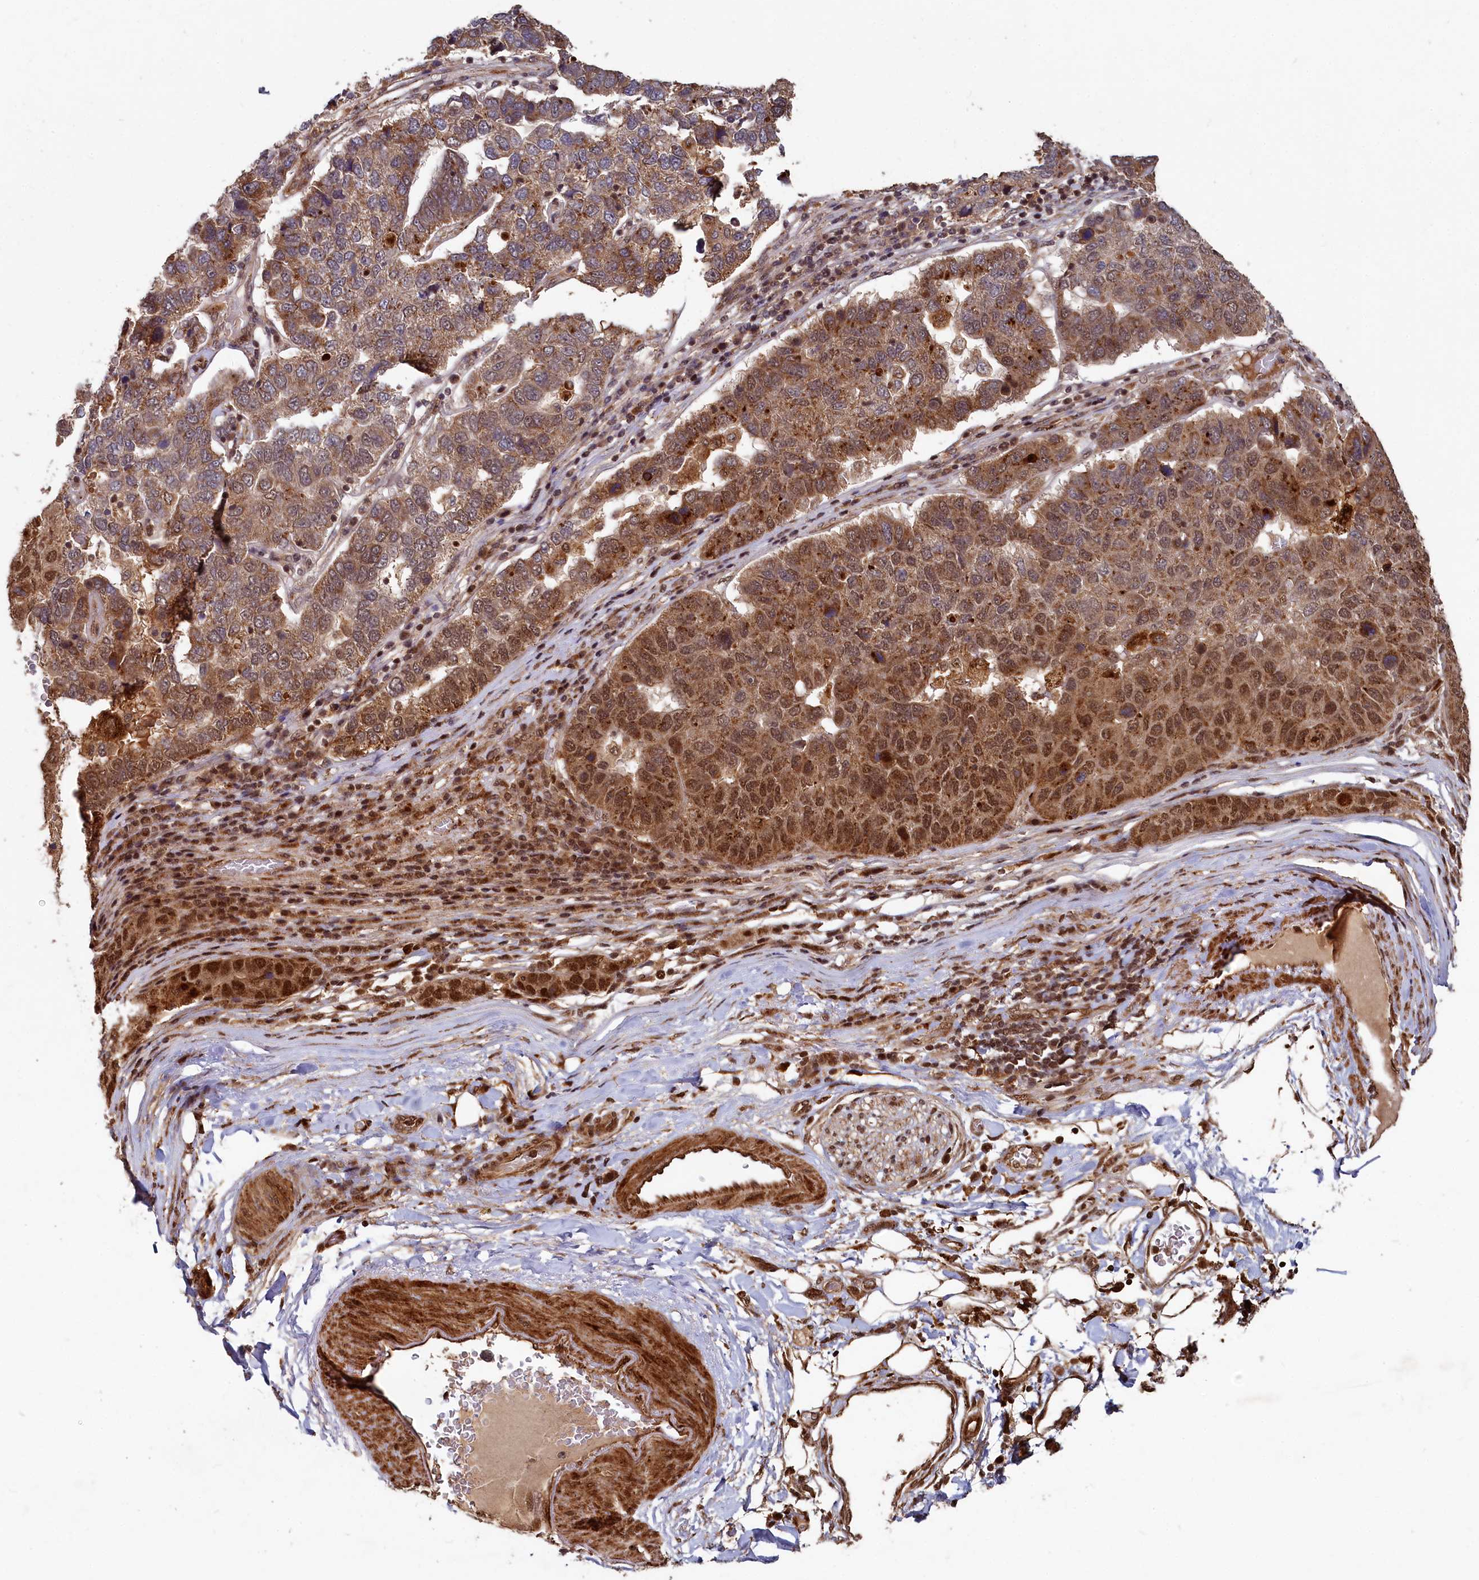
{"staining": {"intensity": "moderate", "quantity": ">75%", "location": "cytoplasmic/membranous,nuclear"}, "tissue": "pancreatic cancer", "cell_type": "Tumor cells", "image_type": "cancer", "snomed": [{"axis": "morphology", "description": "Adenocarcinoma, NOS"}, {"axis": "topography", "description": "Pancreas"}], "caption": "Immunohistochemistry (IHC) micrograph of adenocarcinoma (pancreatic) stained for a protein (brown), which demonstrates medium levels of moderate cytoplasmic/membranous and nuclear positivity in approximately >75% of tumor cells.", "gene": "TRIM23", "patient": {"sex": "female", "age": 61}}